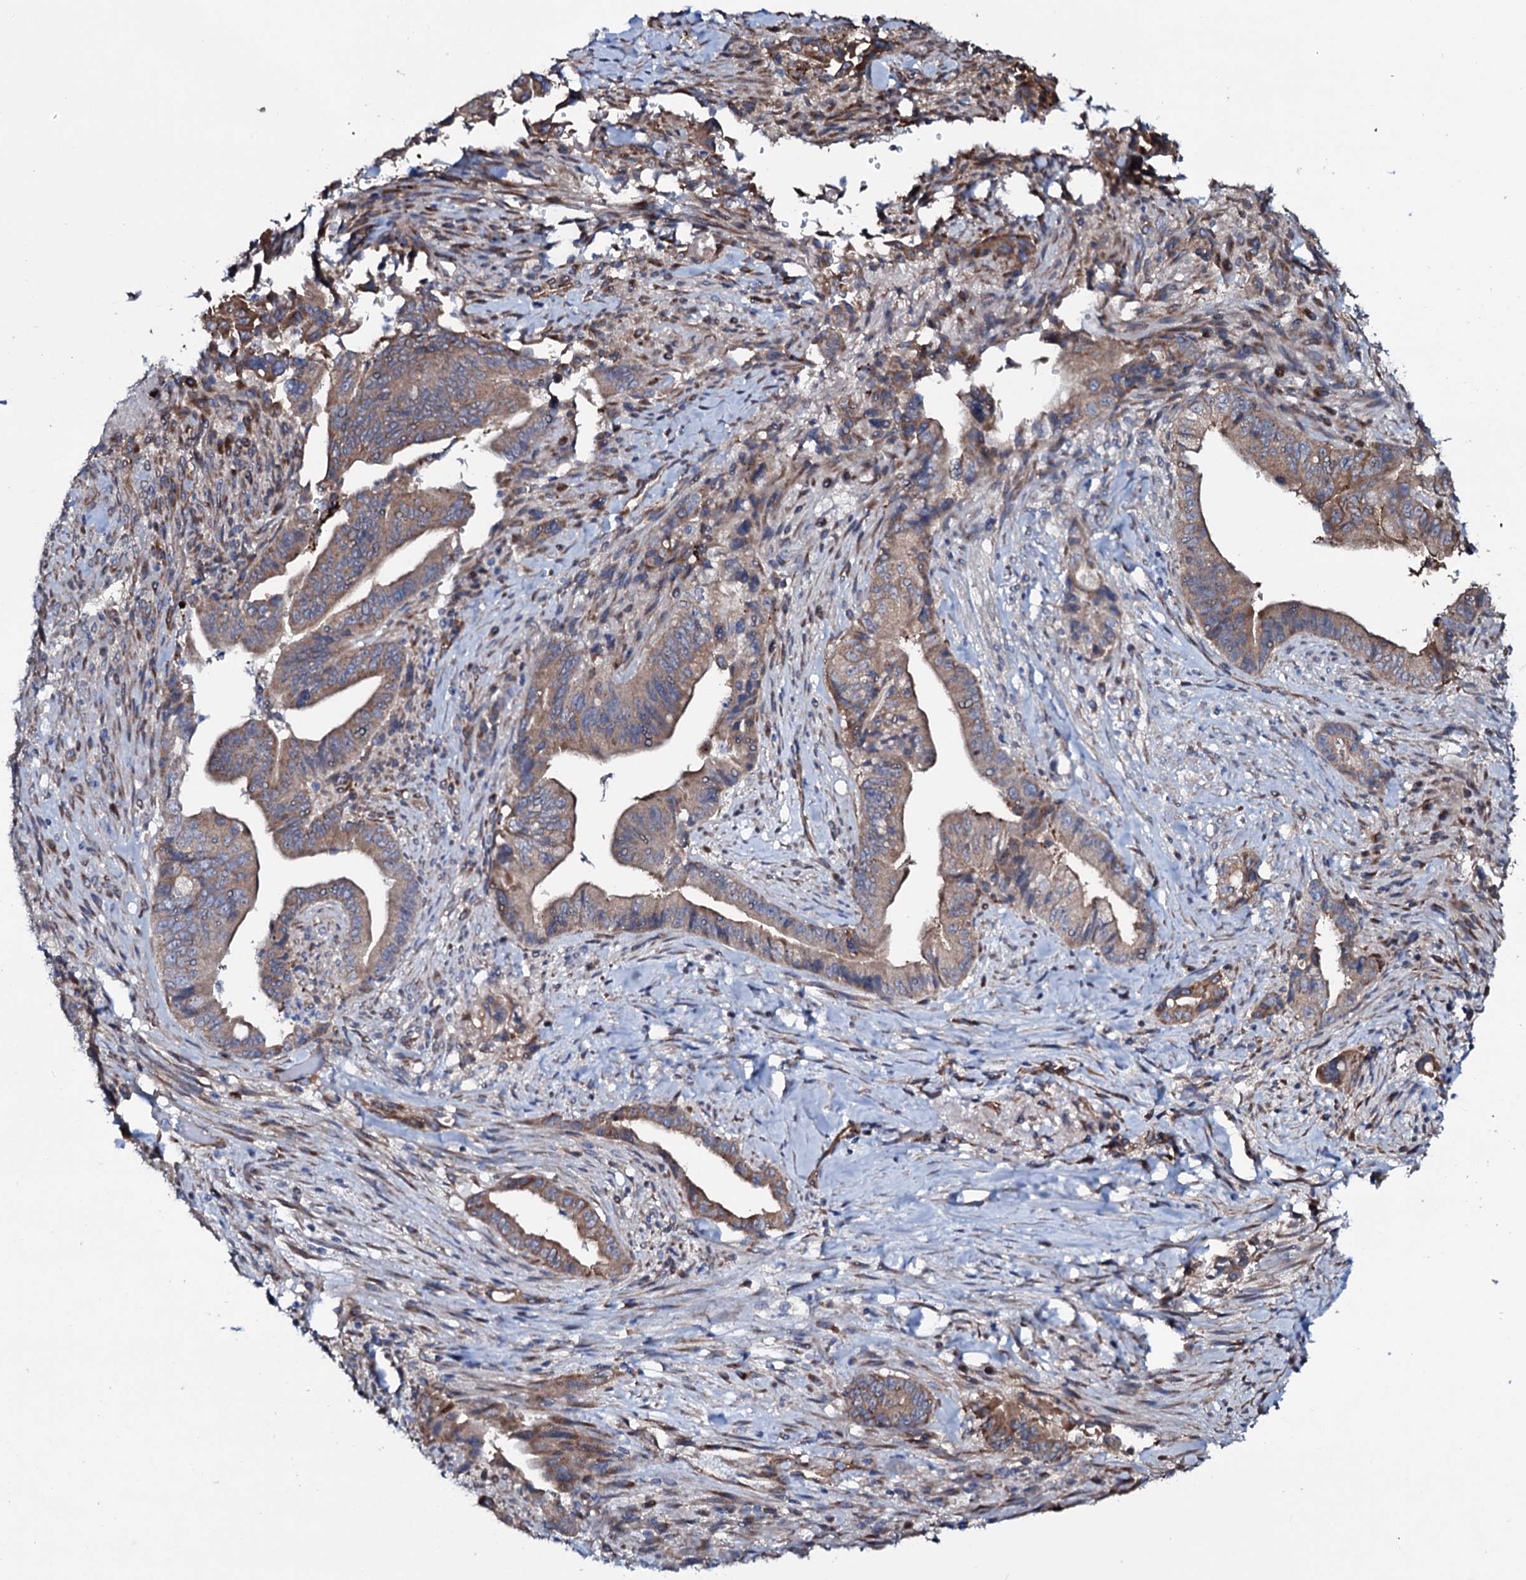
{"staining": {"intensity": "weak", "quantity": ">75%", "location": "cytoplasmic/membranous"}, "tissue": "pancreatic cancer", "cell_type": "Tumor cells", "image_type": "cancer", "snomed": [{"axis": "morphology", "description": "Adenocarcinoma, NOS"}, {"axis": "topography", "description": "Pancreas"}], "caption": "Human adenocarcinoma (pancreatic) stained with a brown dye shows weak cytoplasmic/membranous positive positivity in about >75% of tumor cells.", "gene": "STARD13", "patient": {"sex": "male", "age": 70}}